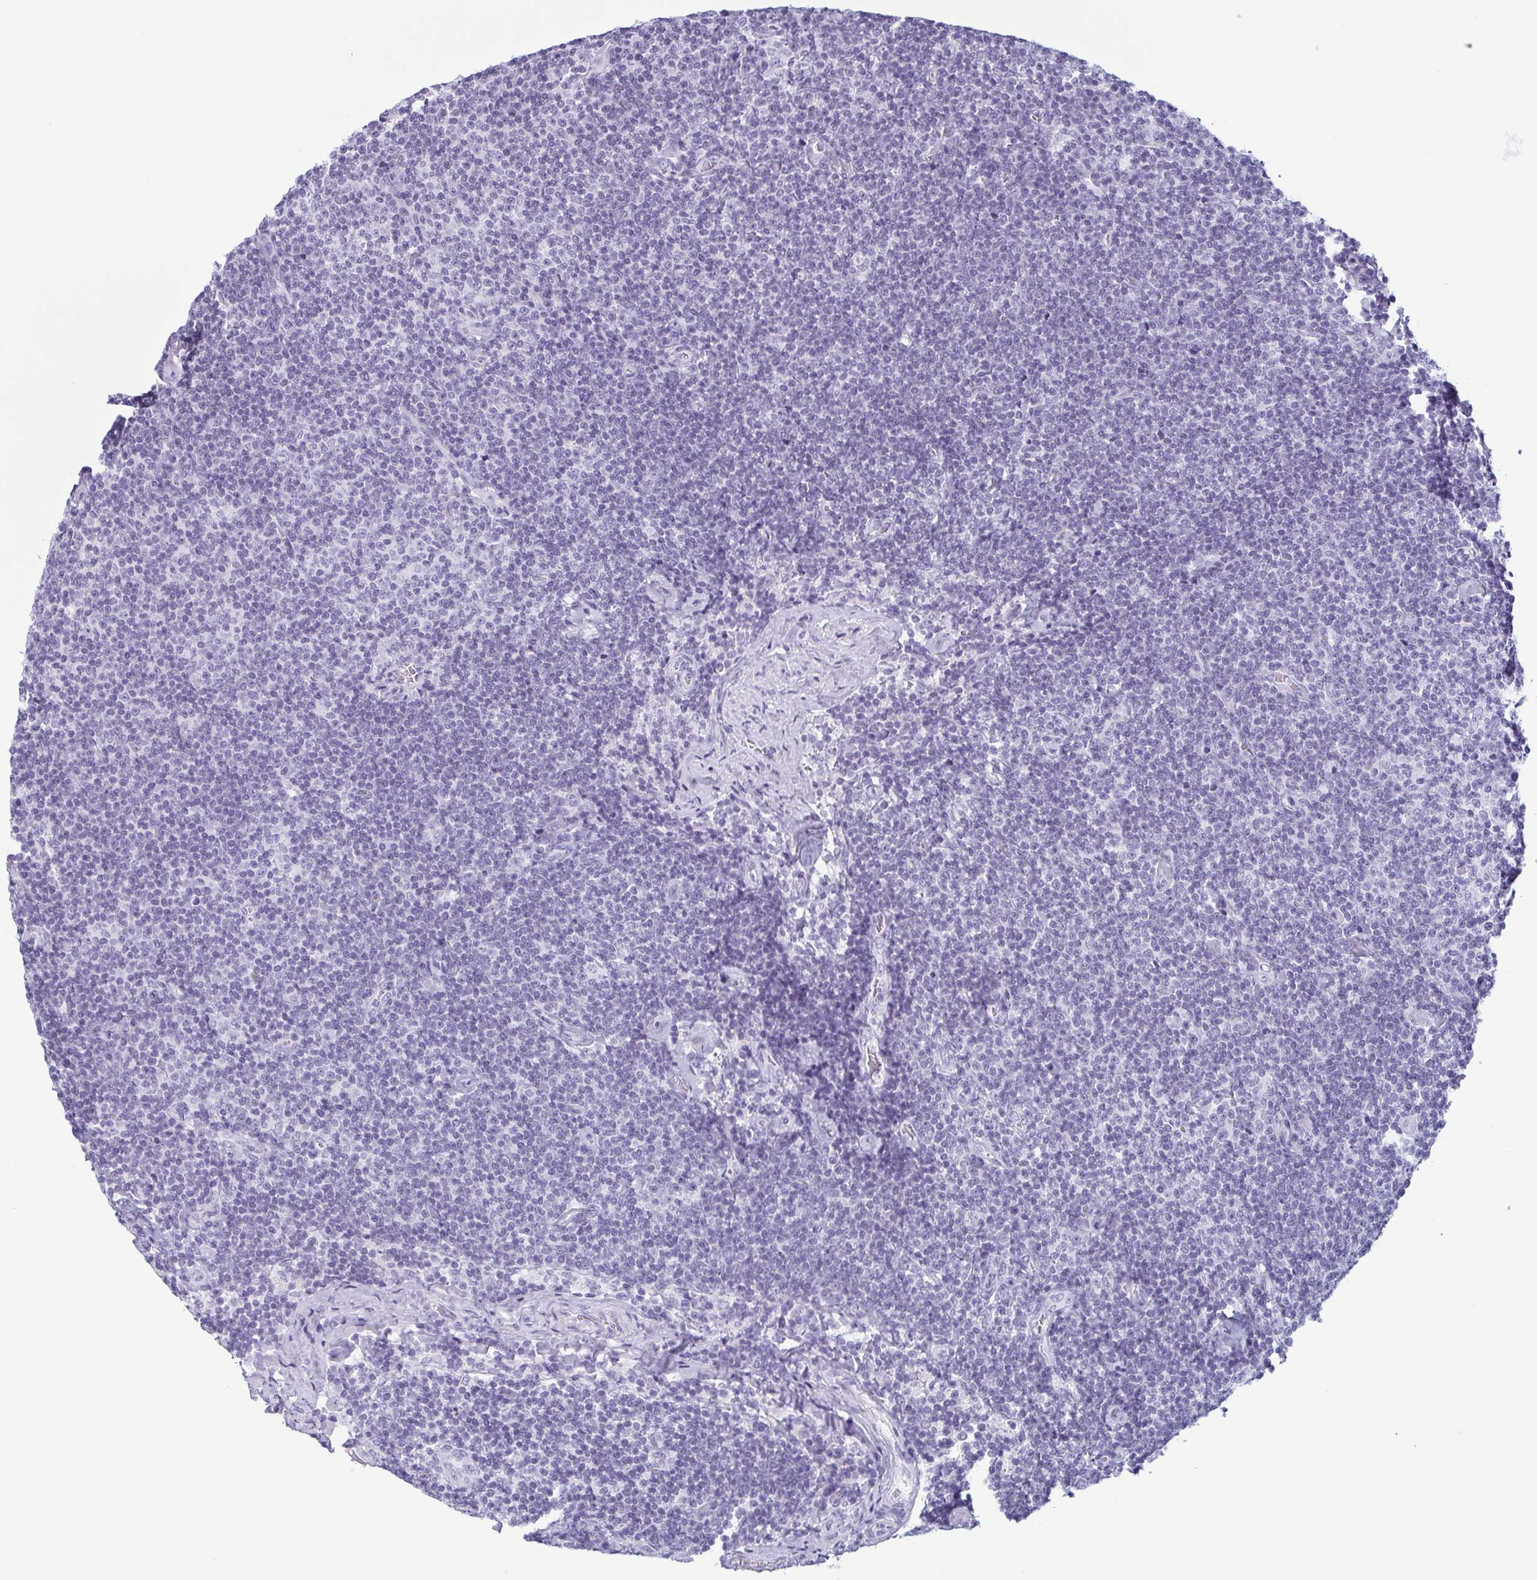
{"staining": {"intensity": "negative", "quantity": "none", "location": "none"}, "tissue": "lymphoma", "cell_type": "Tumor cells", "image_type": "cancer", "snomed": [{"axis": "morphology", "description": "Malignant lymphoma, non-Hodgkin's type, Low grade"}, {"axis": "topography", "description": "Lymph node"}], "caption": "Malignant lymphoma, non-Hodgkin's type (low-grade) was stained to show a protein in brown. There is no significant expression in tumor cells.", "gene": "KRT78", "patient": {"sex": "male", "age": 81}}